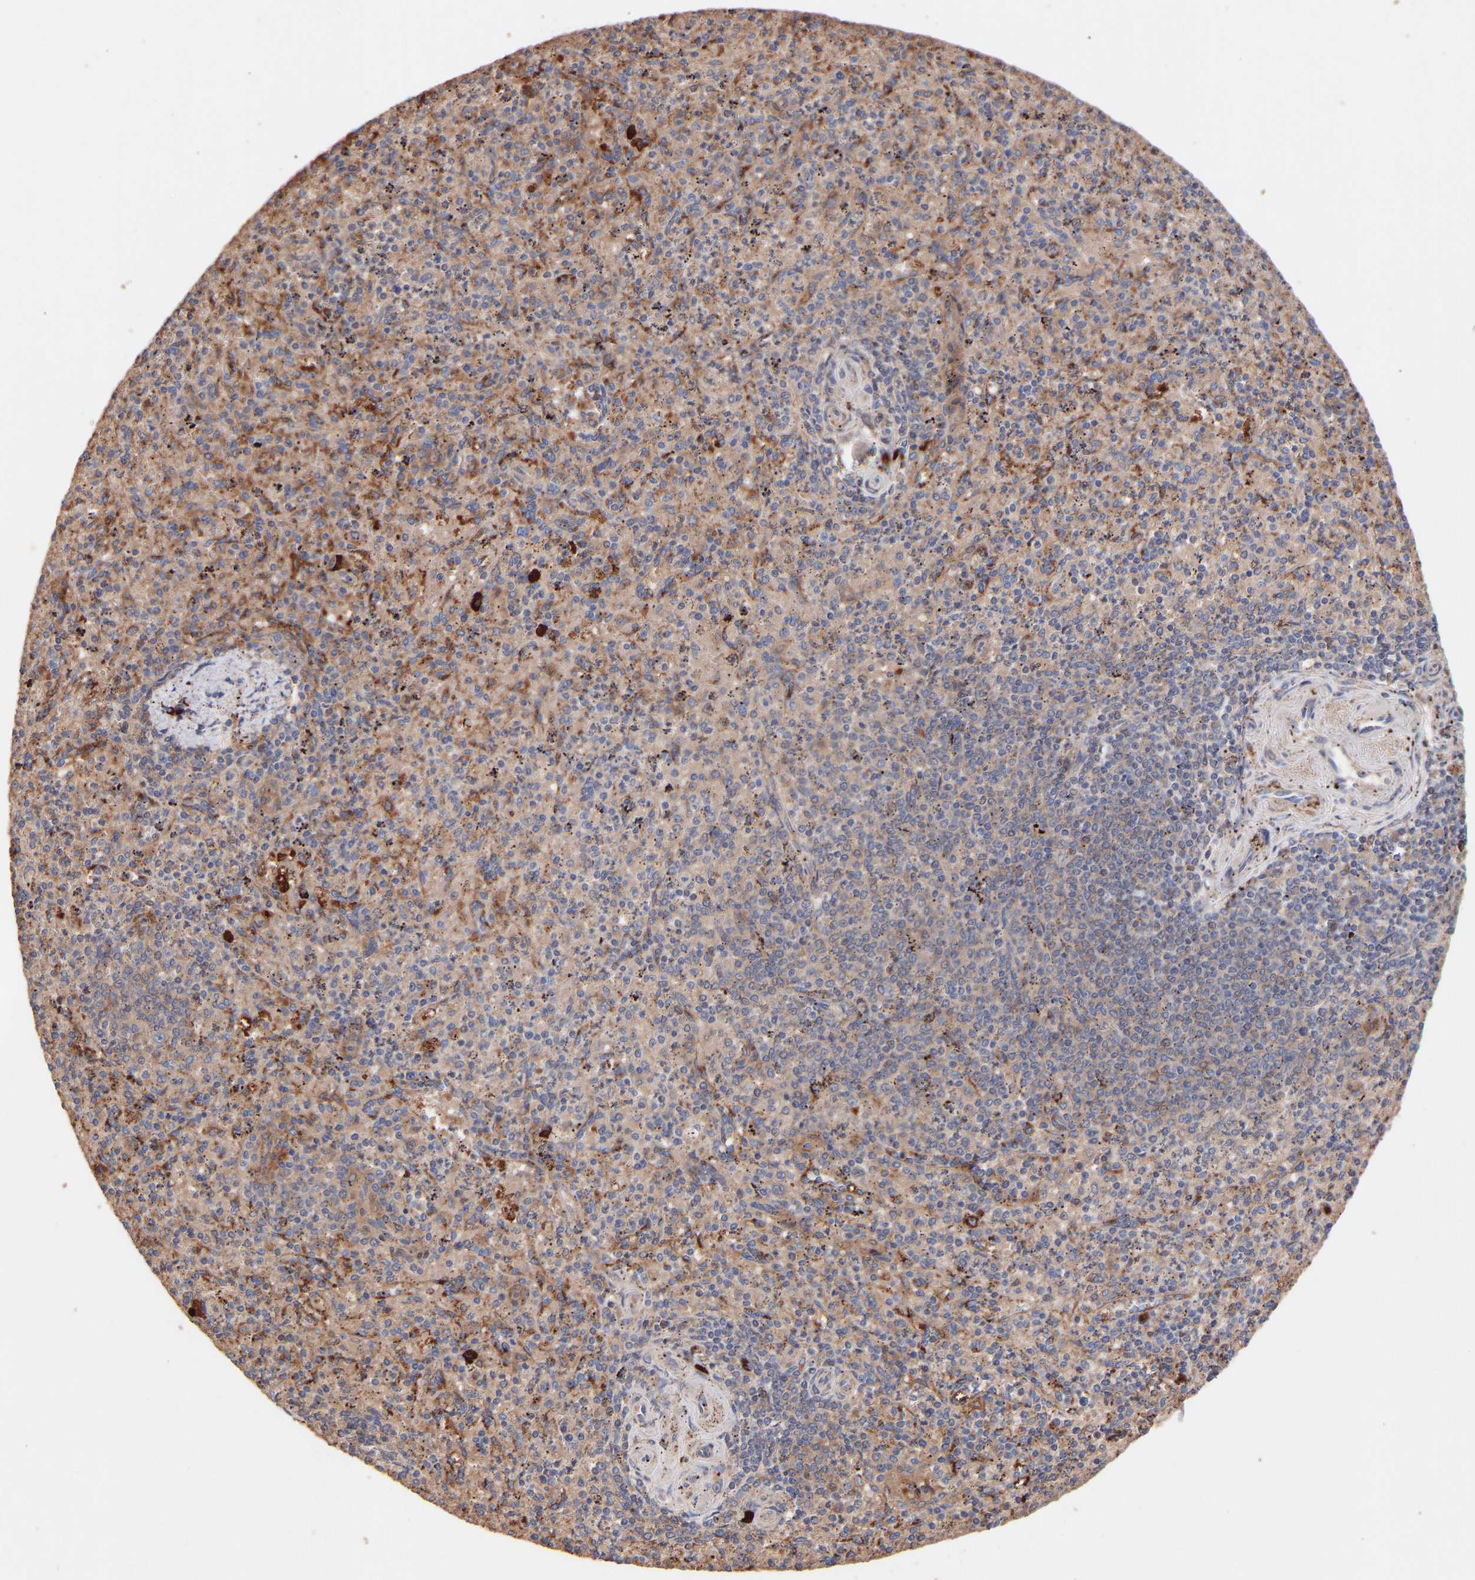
{"staining": {"intensity": "moderate", "quantity": "25%-75%", "location": "cytoplasmic/membranous"}, "tissue": "spleen", "cell_type": "Cells in red pulp", "image_type": "normal", "snomed": [{"axis": "morphology", "description": "Normal tissue, NOS"}, {"axis": "topography", "description": "Spleen"}], "caption": "Immunohistochemical staining of benign spleen demonstrates moderate cytoplasmic/membranous protein expression in about 25%-75% of cells in red pulp.", "gene": "TMEM268", "patient": {"sex": "male", "age": 72}}